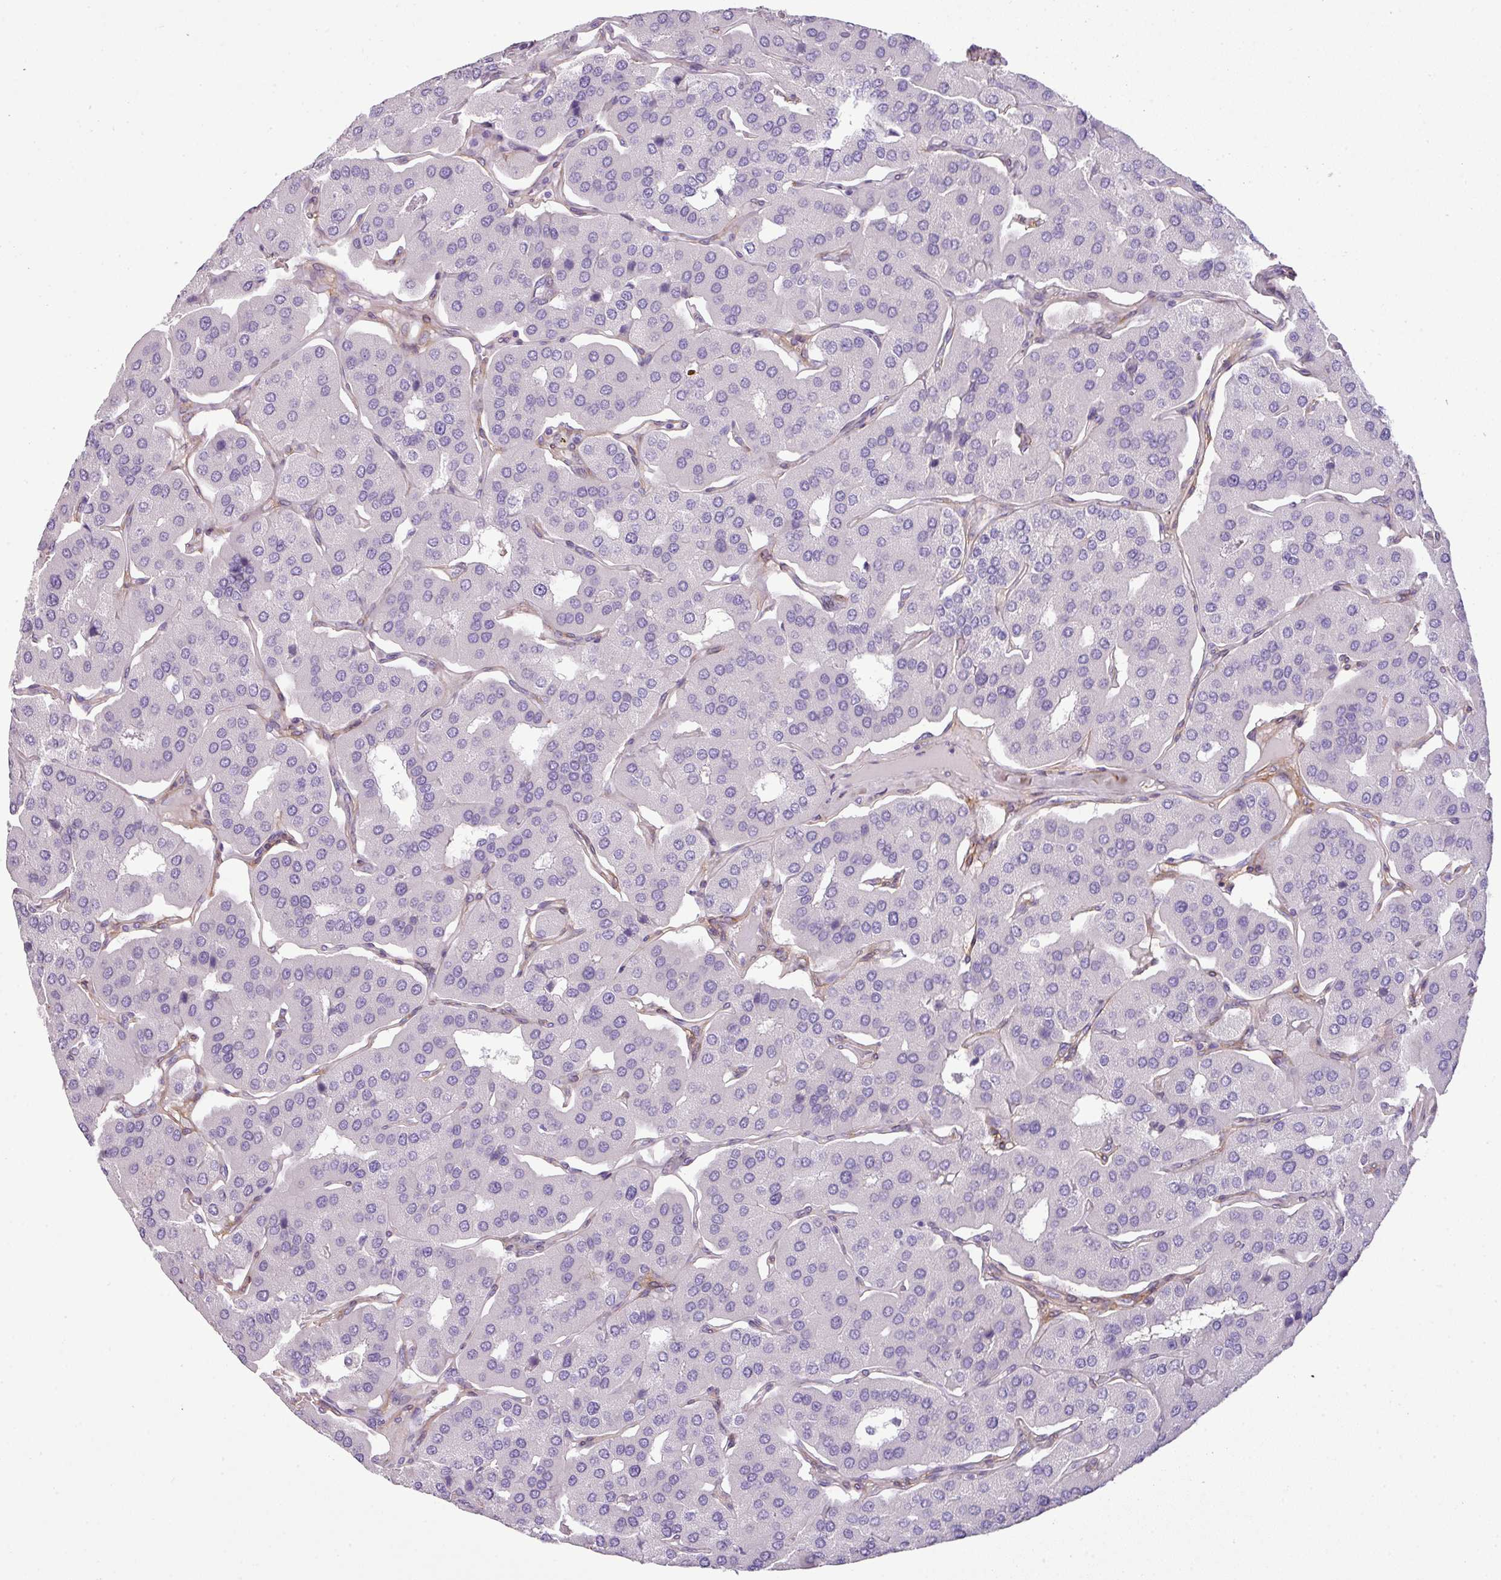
{"staining": {"intensity": "negative", "quantity": "none", "location": "none"}, "tissue": "parathyroid gland", "cell_type": "Glandular cells", "image_type": "normal", "snomed": [{"axis": "morphology", "description": "Normal tissue, NOS"}, {"axis": "morphology", "description": "Adenoma, NOS"}, {"axis": "topography", "description": "Parathyroid gland"}], "caption": "The image displays no staining of glandular cells in benign parathyroid gland. (Brightfield microscopy of DAB (3,3'-diaminobenzidine) immunohistochemistry at high magnification).", "gene": "PARD6G", "patient": {"sex": "female", "age": 86}}